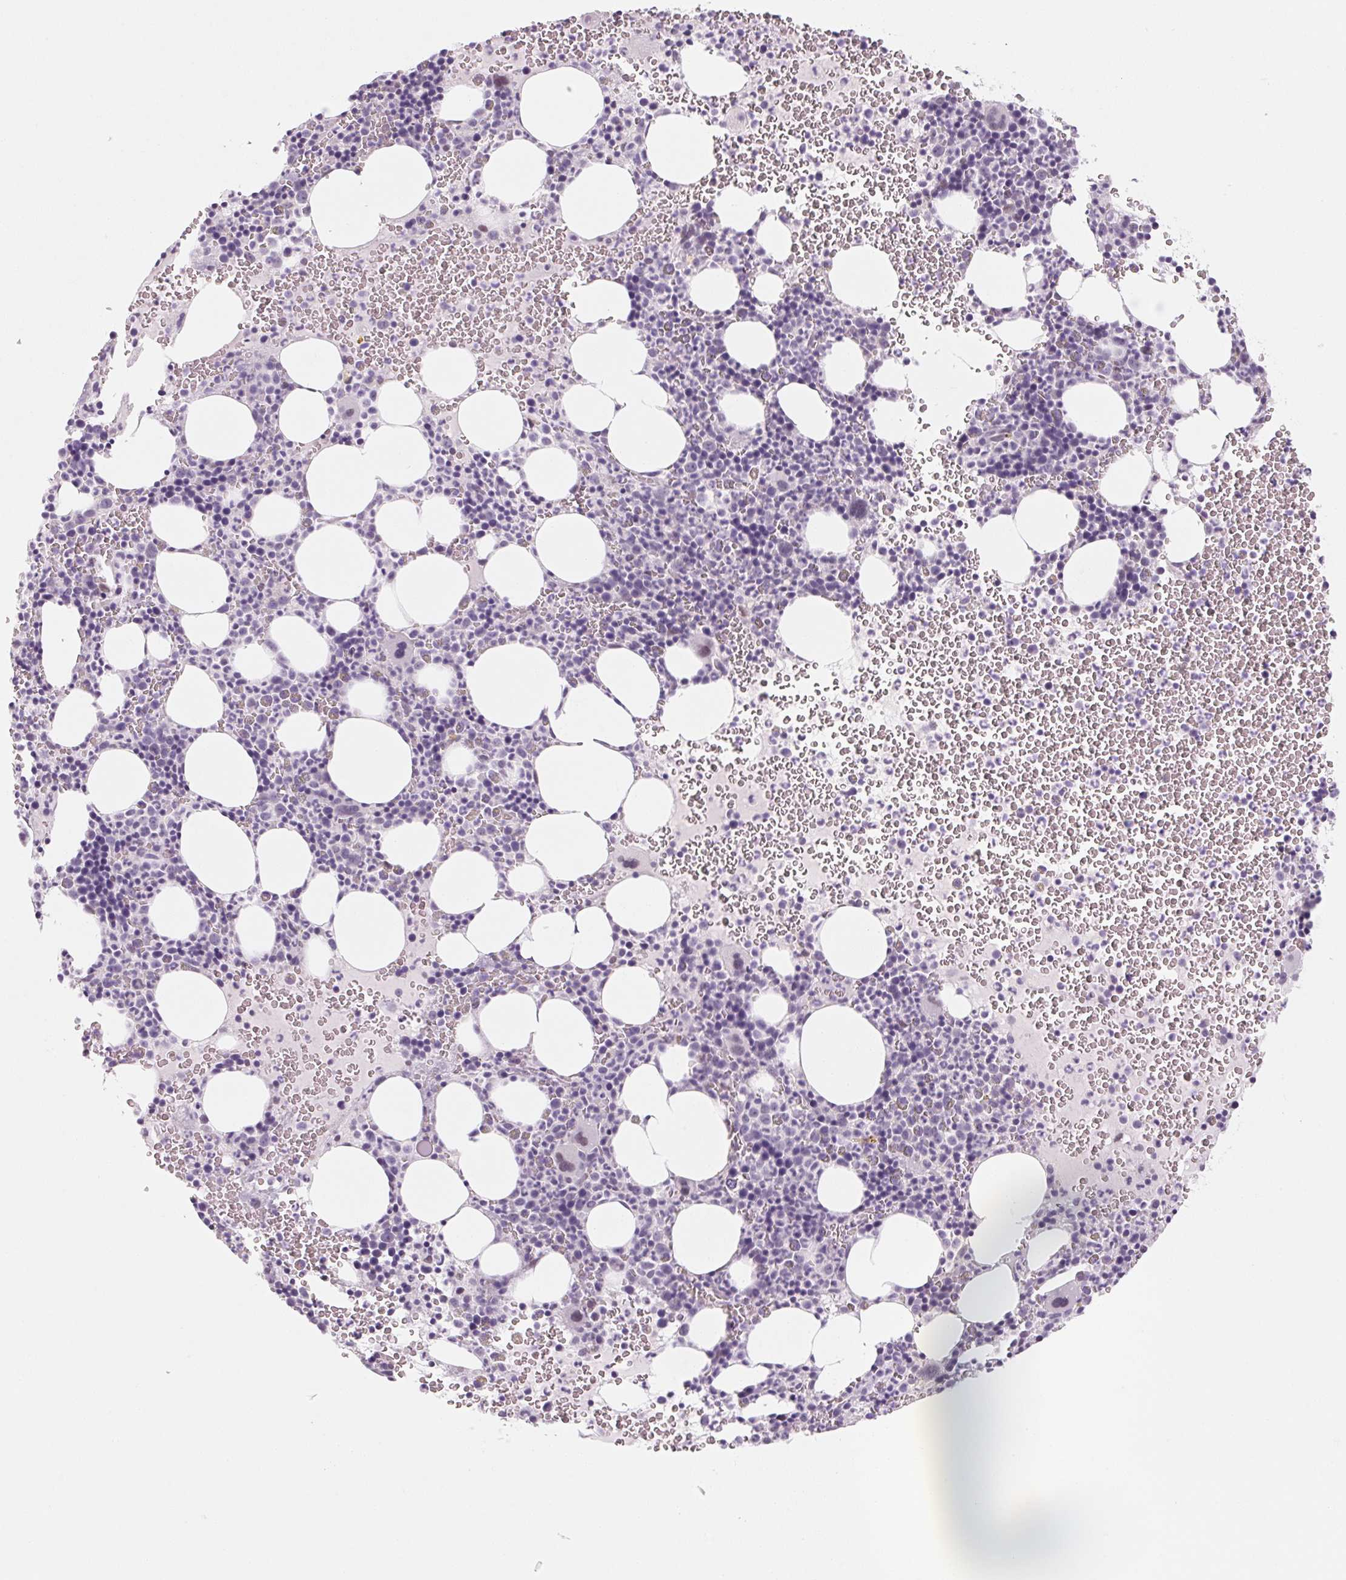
{"staining": {"intensity": "negative", "quantity": "none", "location": "none"}, "tissue": "bone marrow", "cell_type": "Hematopoietic cells", "image_type": "normal", "snomed": [{"axis": "morphology", "description": "Normal tissue, NOS"}, {"axis": "topography", "description": "Bone marrow"}], "caption": "The immunohistochemistry micrograph has no significant expression in hematopoietic cells of bone marrow.", "gene": "KCNQ2", "patient": {"sex": "male", "age": 63}}